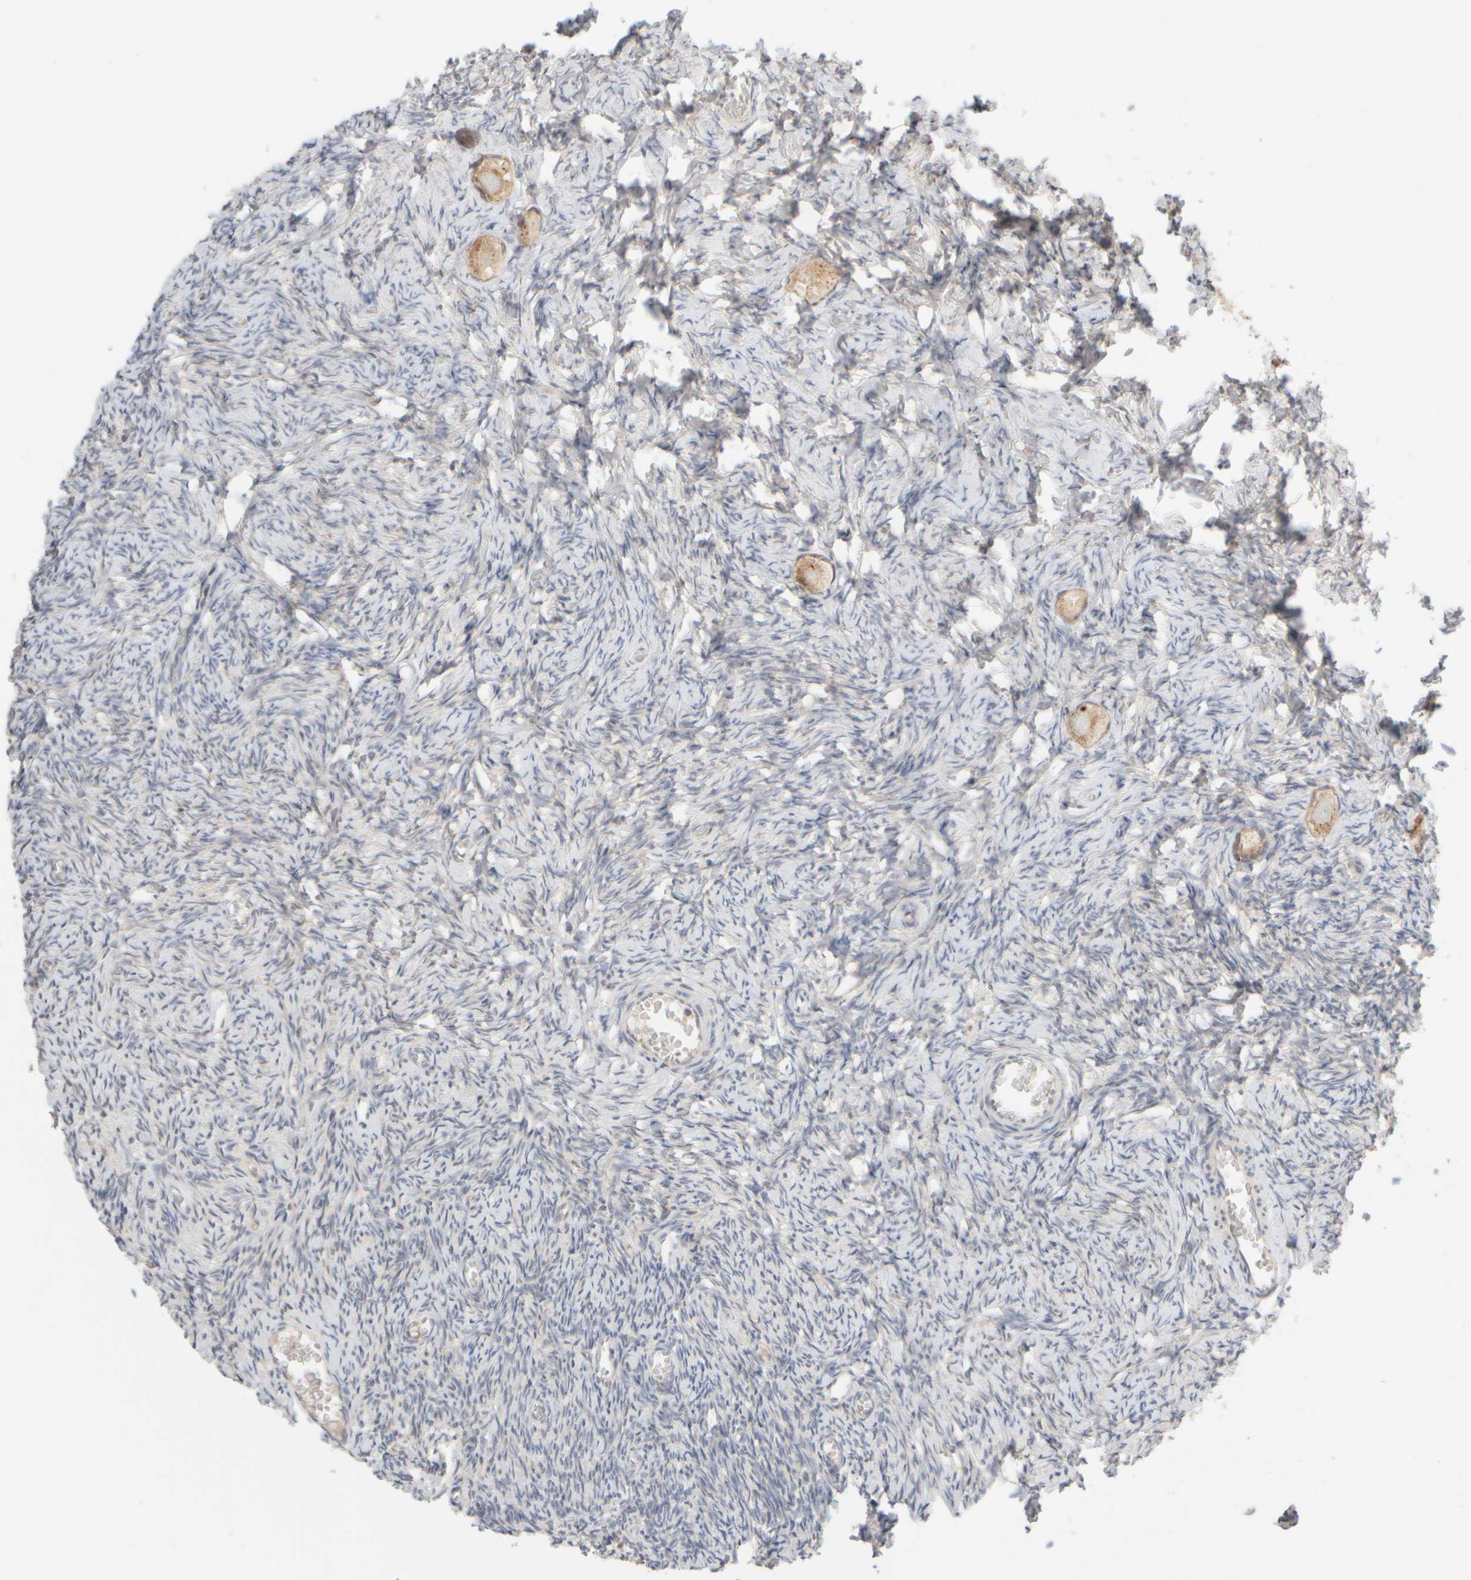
{"staining": {"intensity": "weak", "quantity": ">75%", "location": "cytoplasmic/membranous"}, "tissue": "ovary", "cell_type": "Follicle cells", "image_type": "normal", "snomed": [{"axis": "morphology", "description": "Normal tissue, NOS"}, {"axis": "topography", "description": "Ovary"}], "caption": "Immunohistochemical staining of normal human ovary exhibits weak cytoplasmic/membranous protein positivity in about >75% of follicle cells.", "gene": "GOPC", "patient": {"sex": "female", "age": 27}}